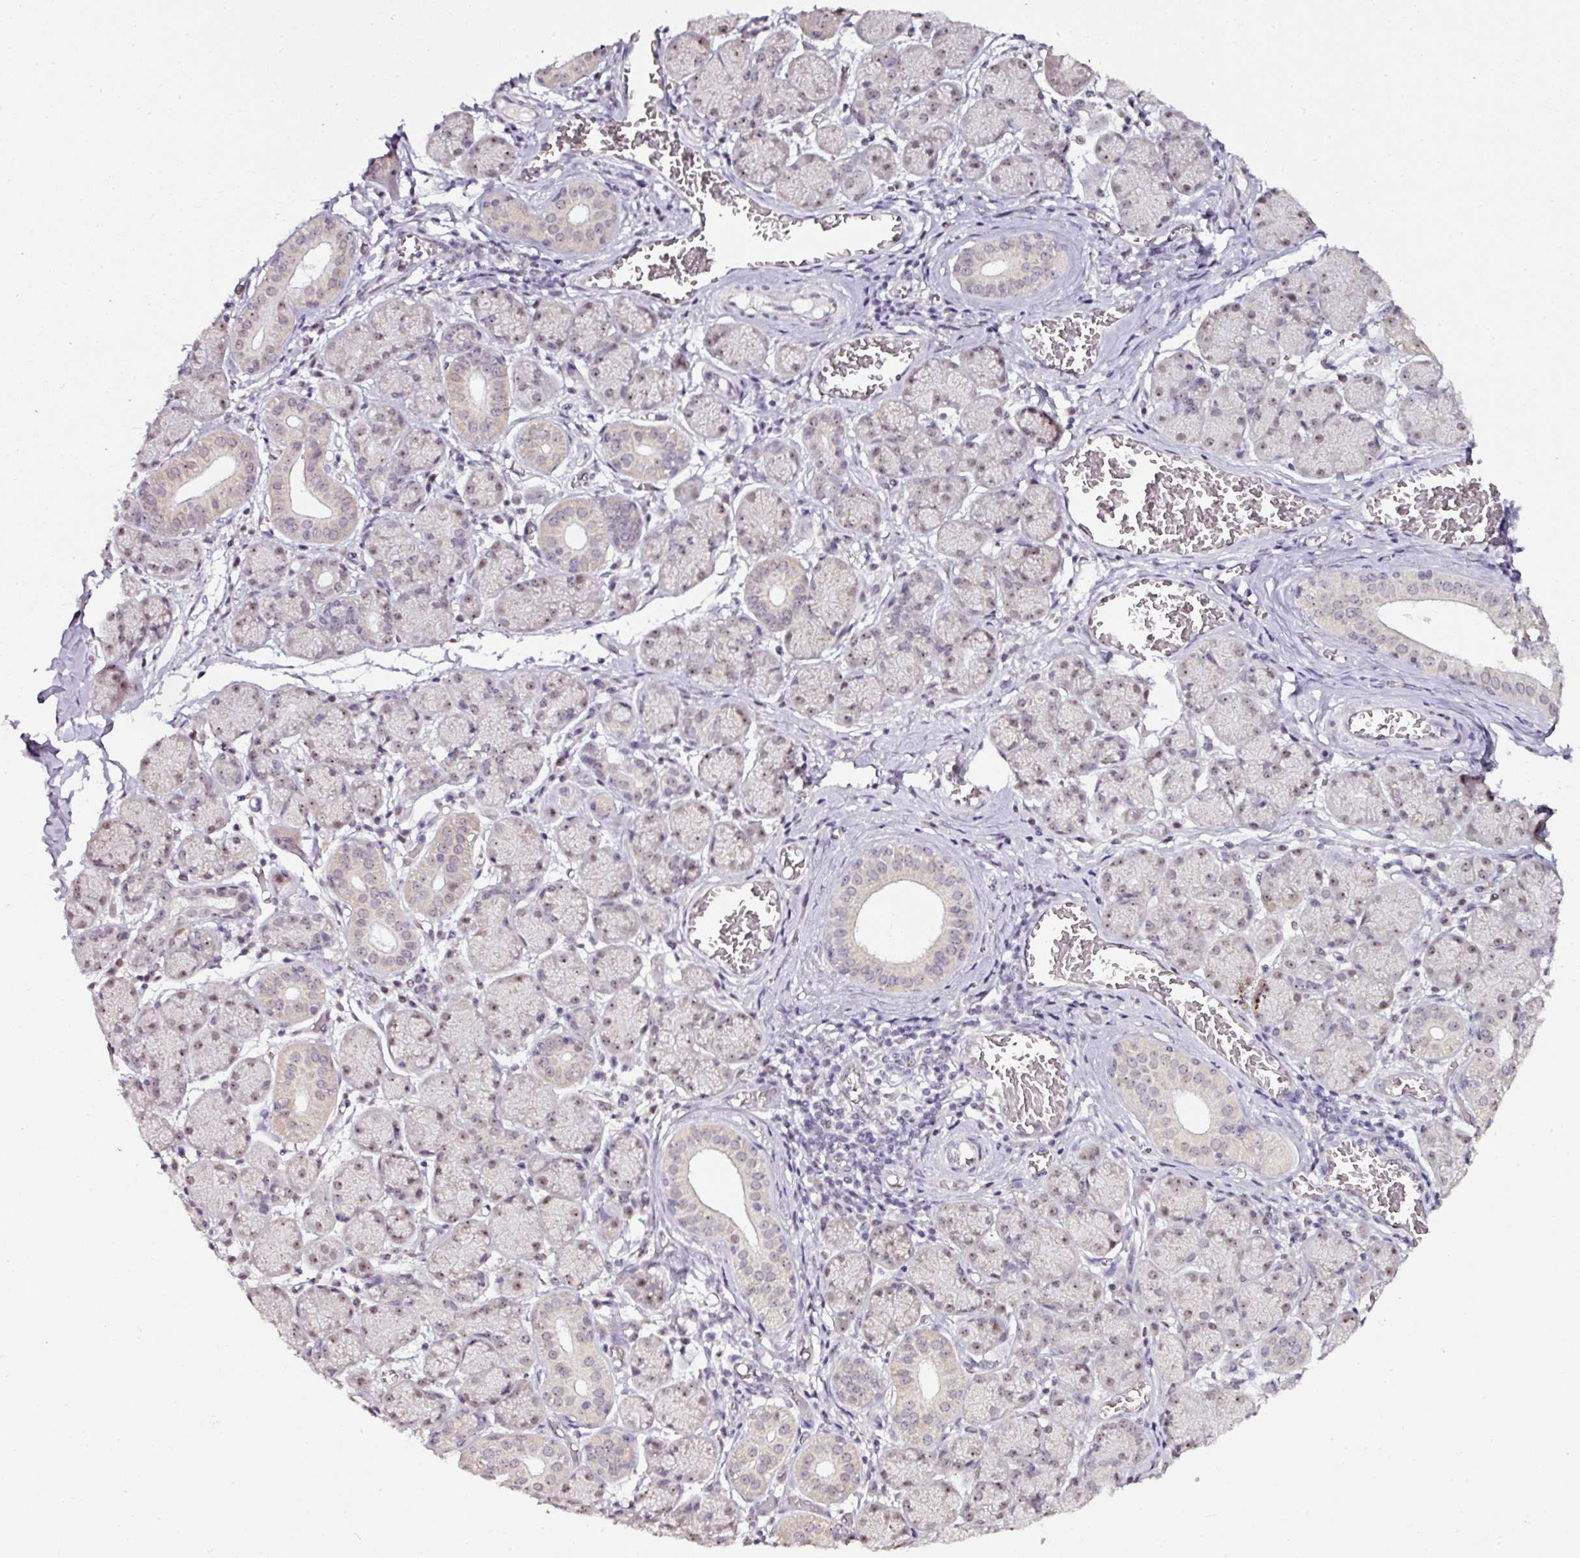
{"staining": {"intensity": "weak", "quantity": "25%-75%", "location": "cytoplasmic/membranous,nuclear"}, "tissue": "salivary gland", "cell_type": "Glandular cells", "image_type": "normal", "snomed": [{"axis": "morphology", "description": "Normal tissue, NOS"}, {"axis": "topography", "description": "Salivary gland"}], "caption": "Protein analysis of benign salivary gland displays weak cytoplasmic/membranous,nuclear staining in approximately 25%-75% of glandular cells.", "gene": "NACC2", "patient": {"sex": "female", "age": 24}}